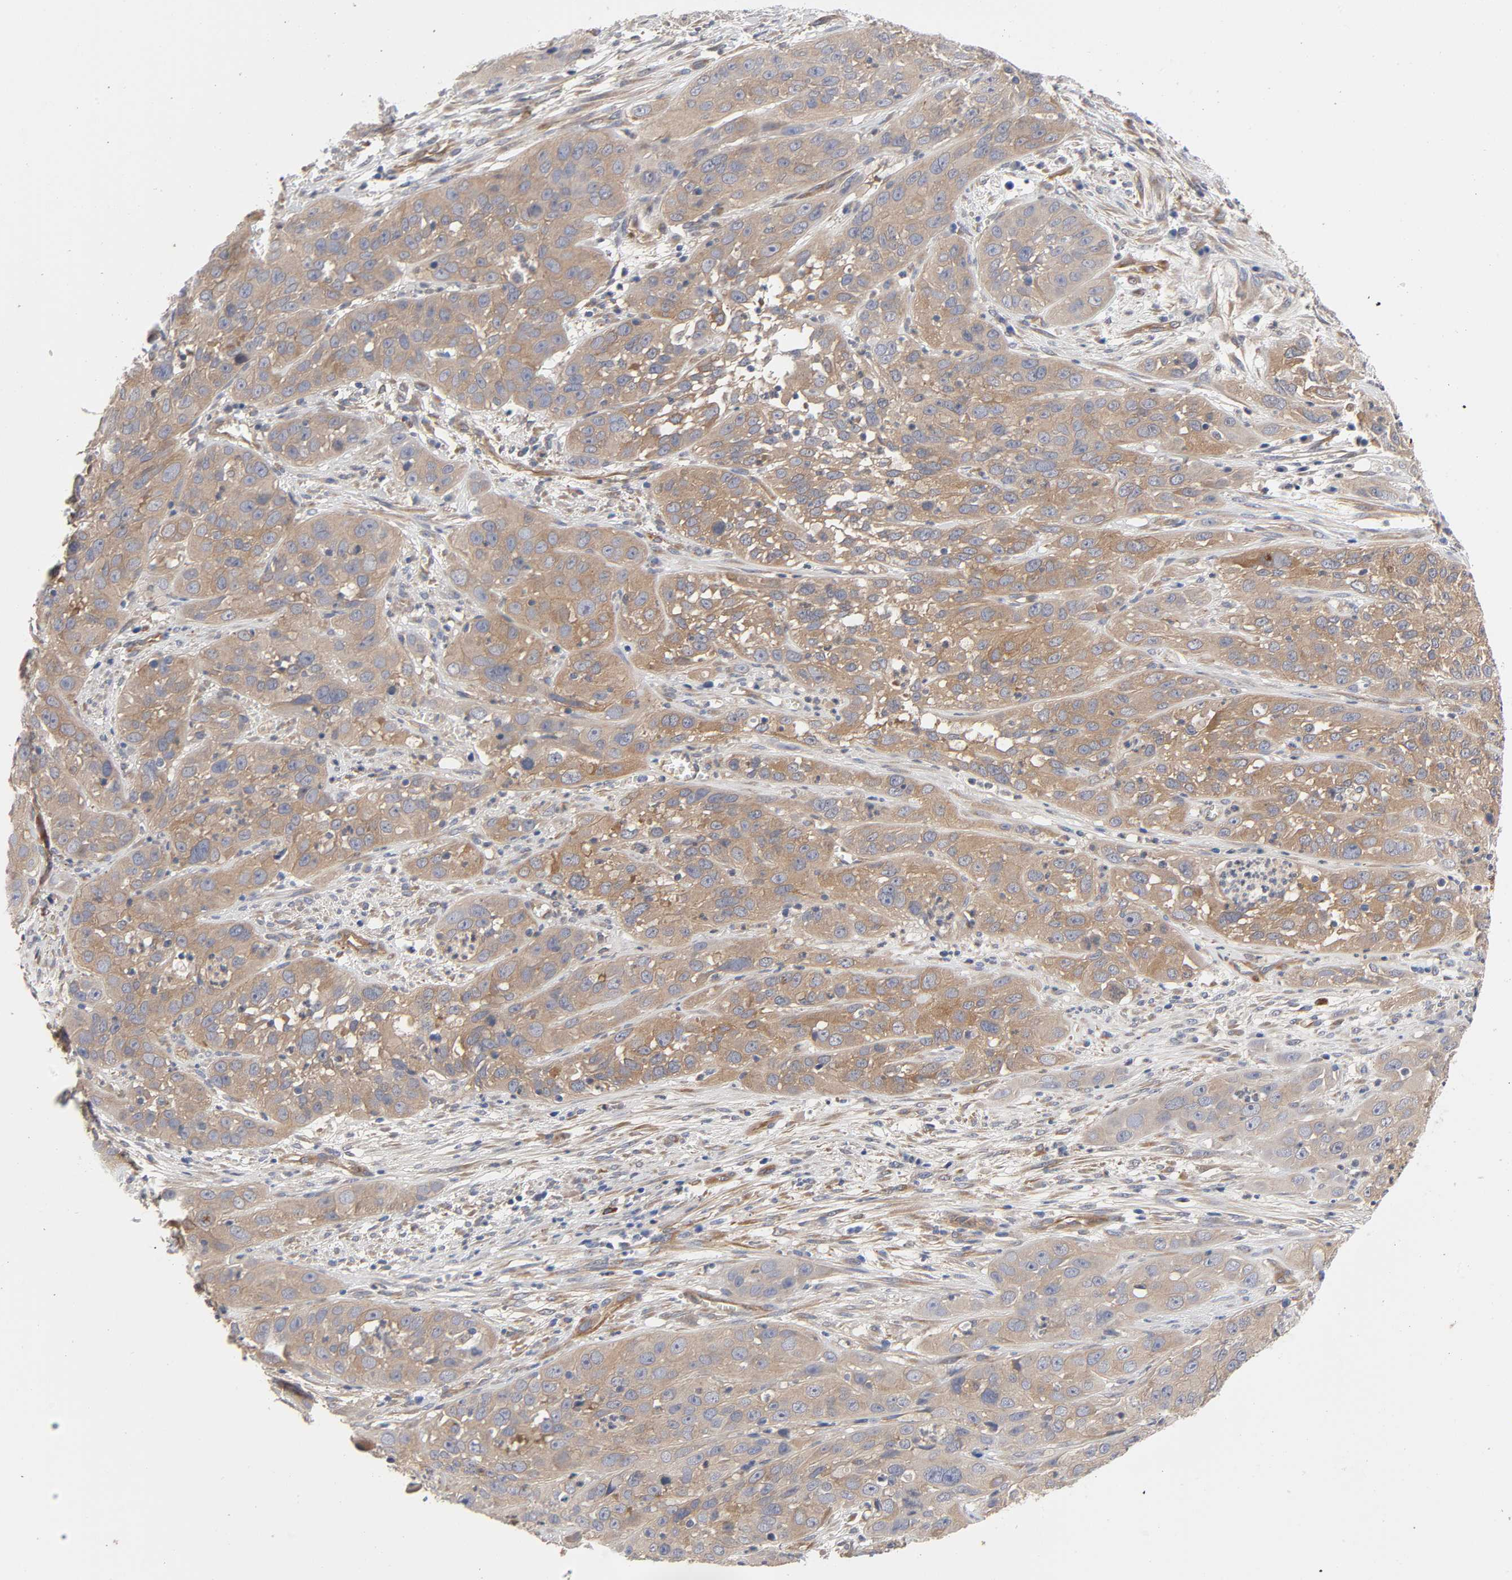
{"staining": {"intensity": "moderate", "quantity": ">75%", "location": "cytoplasmic/membranous"}, "tissue": "cervical cancer", "cell_type": "Tumor cells", "image_type": "cancer", "snomed": [{"axis": "morphology", "description": "Squamous cell carcinoma, NOS"}, {"axis": "topography", "description": "Cervix"}], "caption": "Moderate cytoplasmic/membranous staining is identified in about >75% of tumor cells in squamous cell carcinoma (cervical).", "gene": "RAB13", "patient": {"sex": "female", "age": 32}}